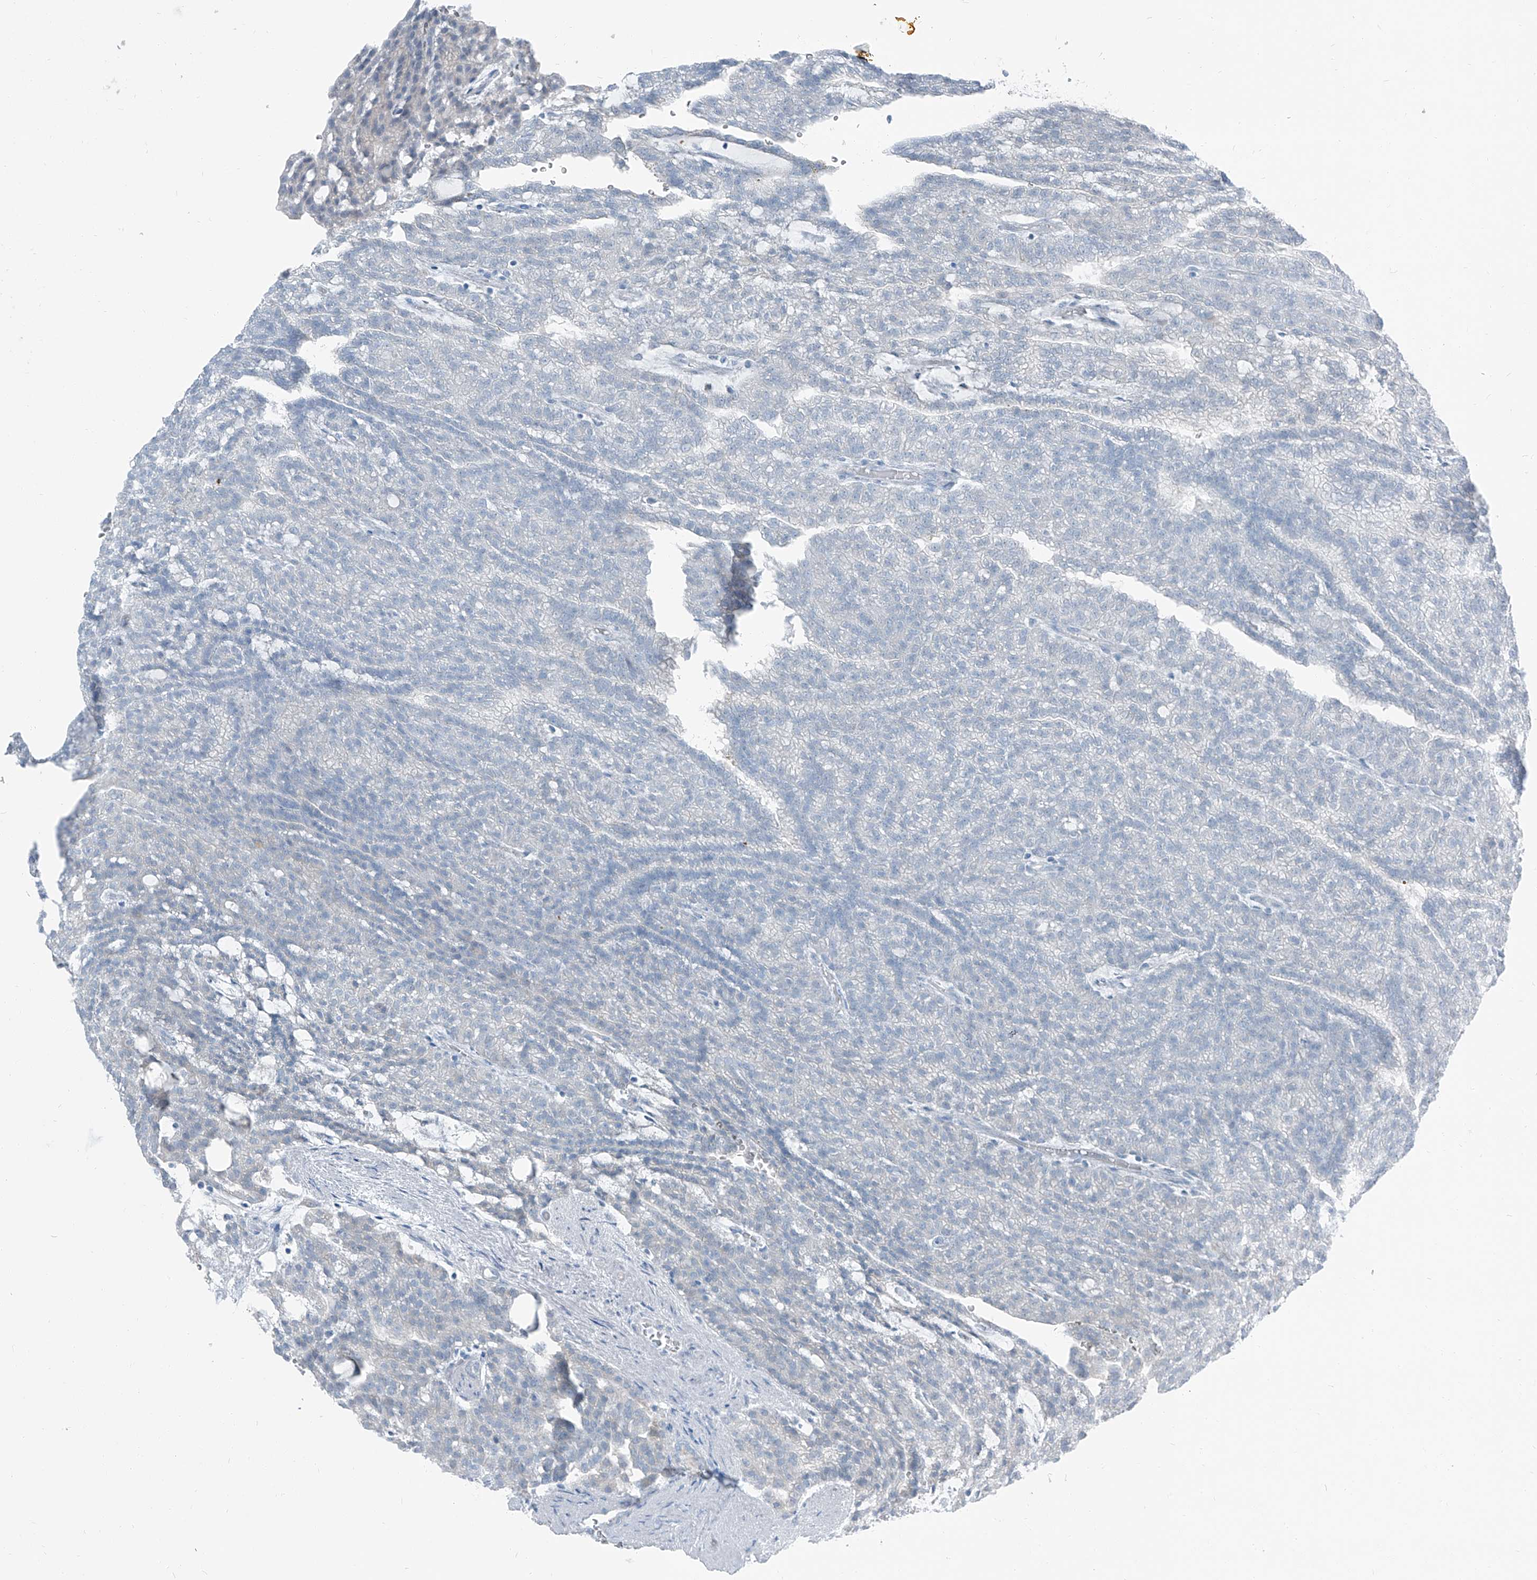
{"staining": {"intensity": "negative", "quantity": "none", "location": "none"}, "tissue": "renal cancer", "cell_type": "Tumor cells", "image_type": "cancer", "snomed": [{"axis": "morphology", "description": "Adenocarcinoma, NOS"}, {"axis": "topography", "description": "Kidney"}], "caption": "This is an IHC histopathology image of adenocarcinoma (renal). There is no expression in tumor cells.", "gene": "RGN", "patient": {"sex": "male", "age": 63}}